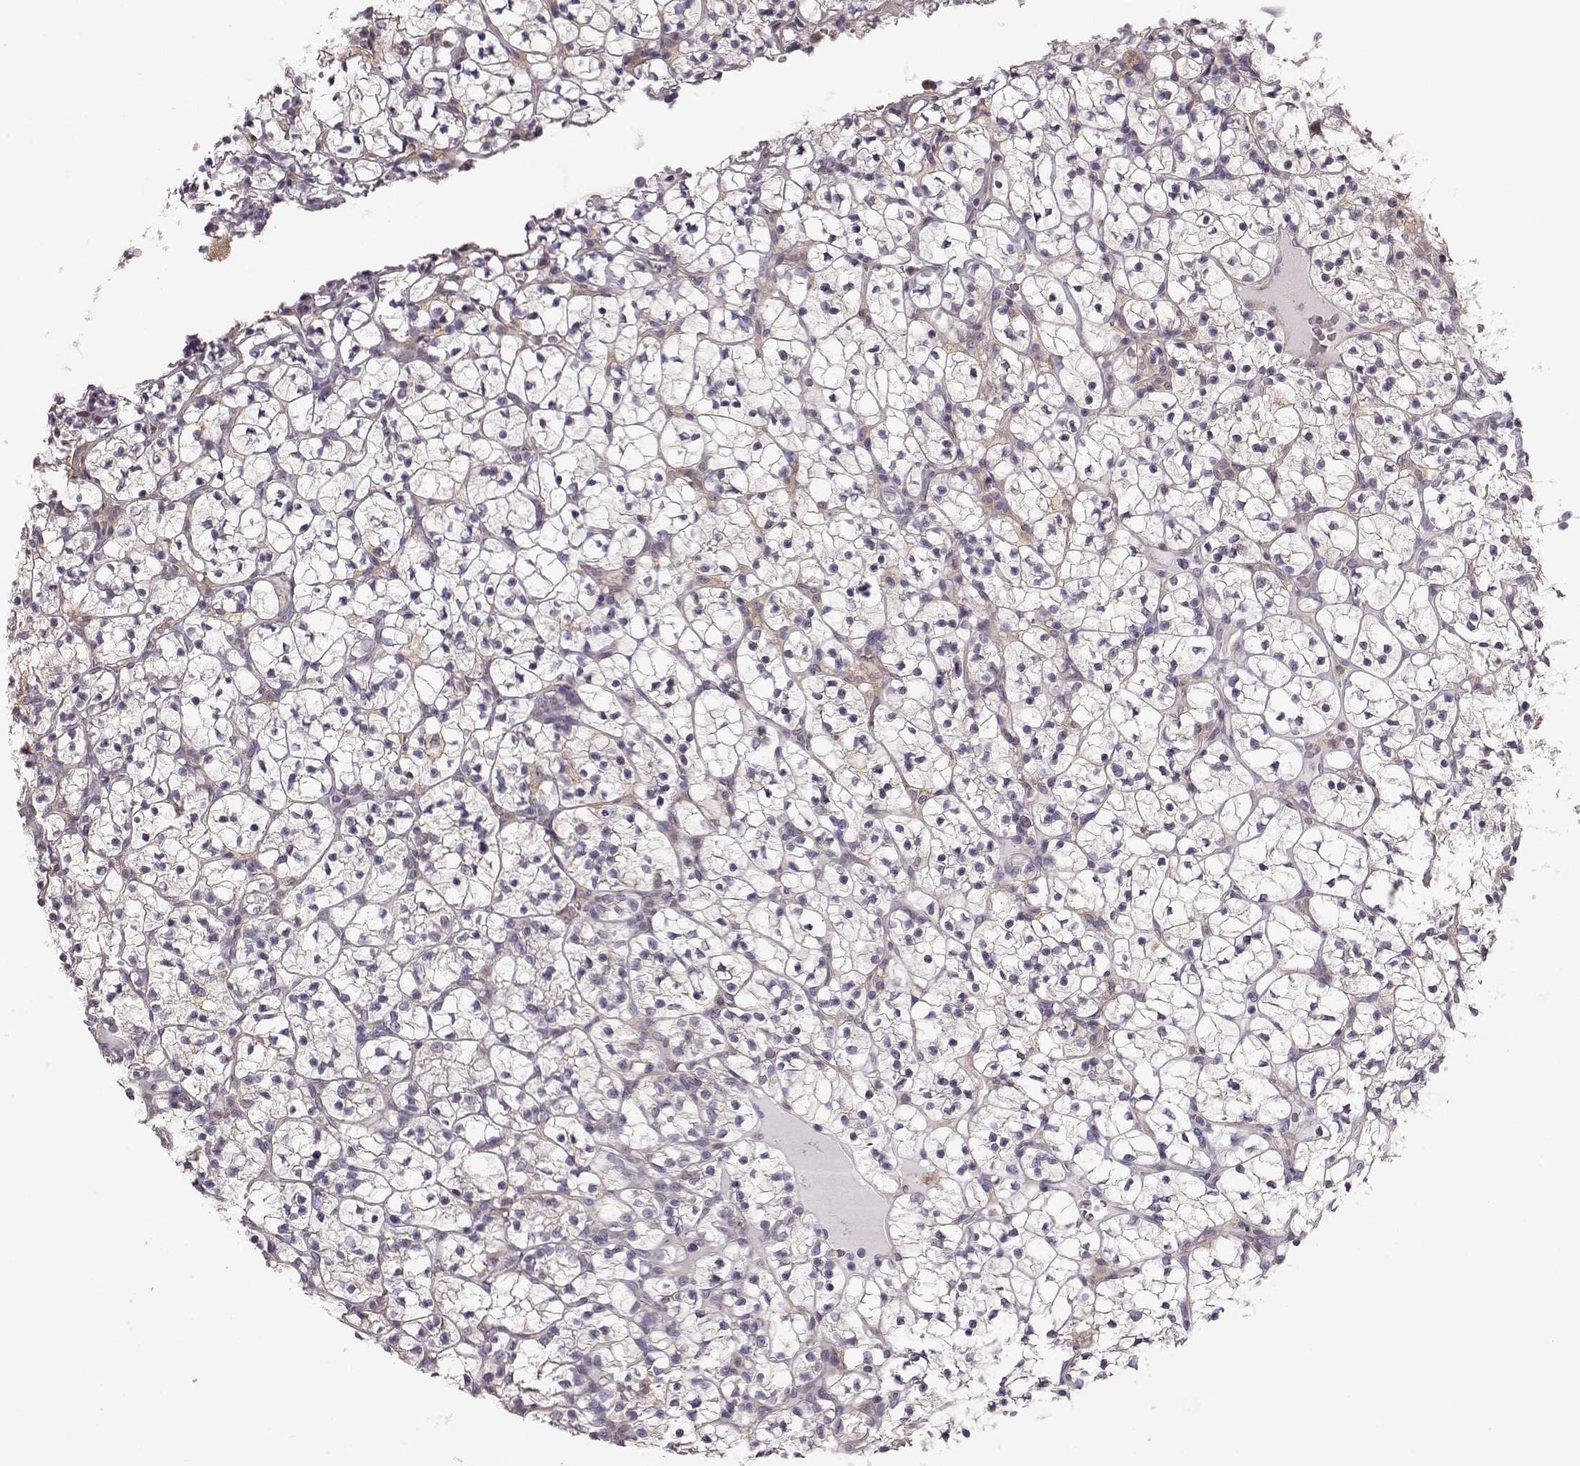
{"staining": {"intensity": "negative", "quantity": "none", "location": "none"}, "tissue": "renal cancer", "cell_type": "Tumor cells", "image_type": "cancer", "snomed": [{"axis": "morphology", "description": "Adenocarcinoma, NOS"}, {"axis": "topography", "description": "Kidney"}], "caption": "Immunohistochemistry (IHC) image of neoplastic tissue: renal cancer stained with DAB reveals no significant protein positivity in tumor cells.", "gene": "GPR50", "patient": {"sex": "female", "age": 89}}